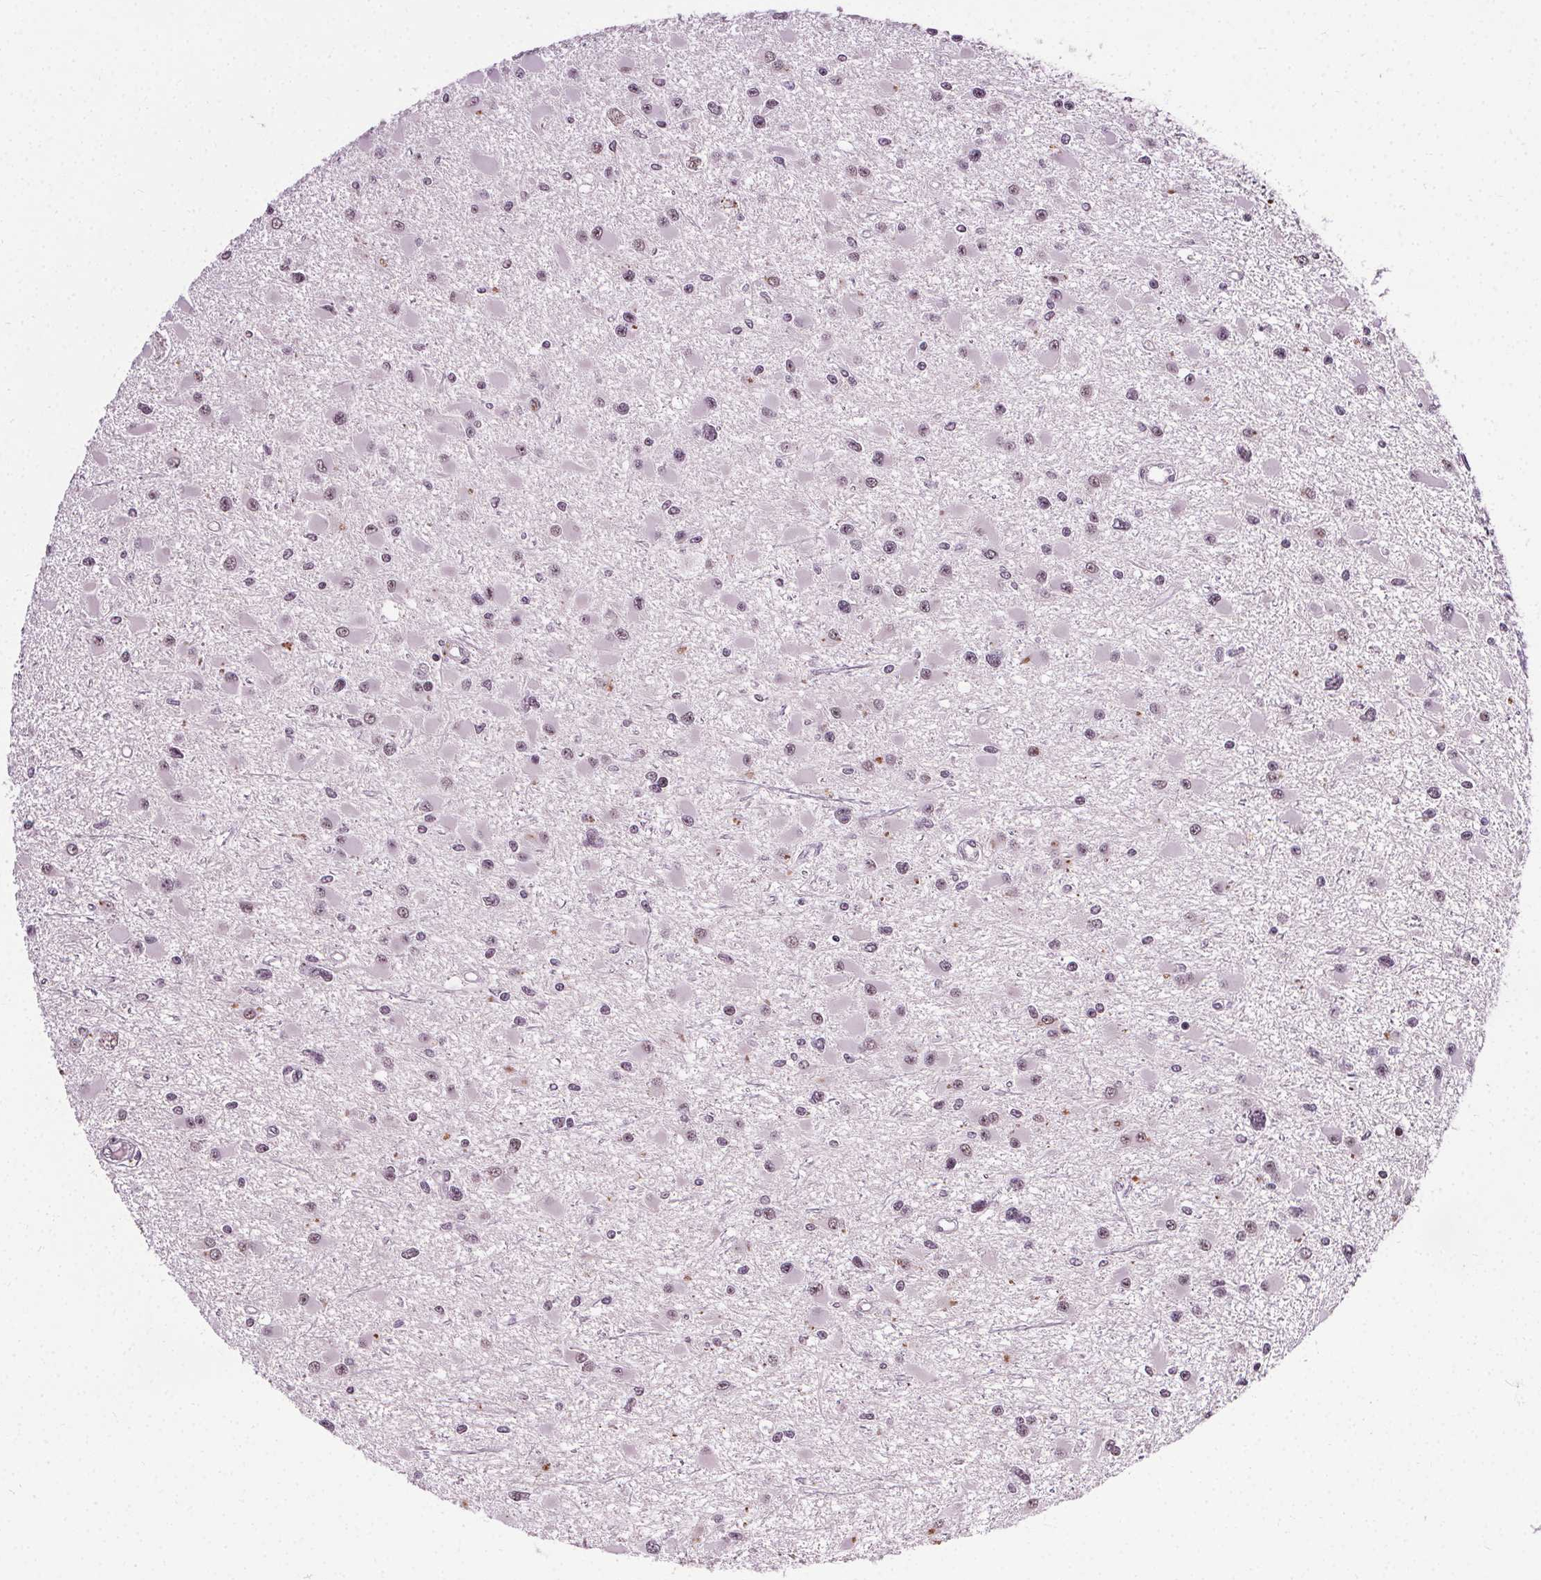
{"staining": {"intensity": "weak", "quantity": "<25%", "location": "nuclear"}, "tissue": "glioma", "cell_type": "Tumor cells", "image_type": "cancer", "snomed": [{"axis": "morphology", "description": "Glioma, malignant, High grade"}, {"axis": "topography", "description": "Brain"}], "caption": "Tumor cells show no significant protein staining in high-grade glioma (malignant). Nuclei are stained in blue.", "gene": "MED6", "patient": {"sex": "male", "age": 54}}